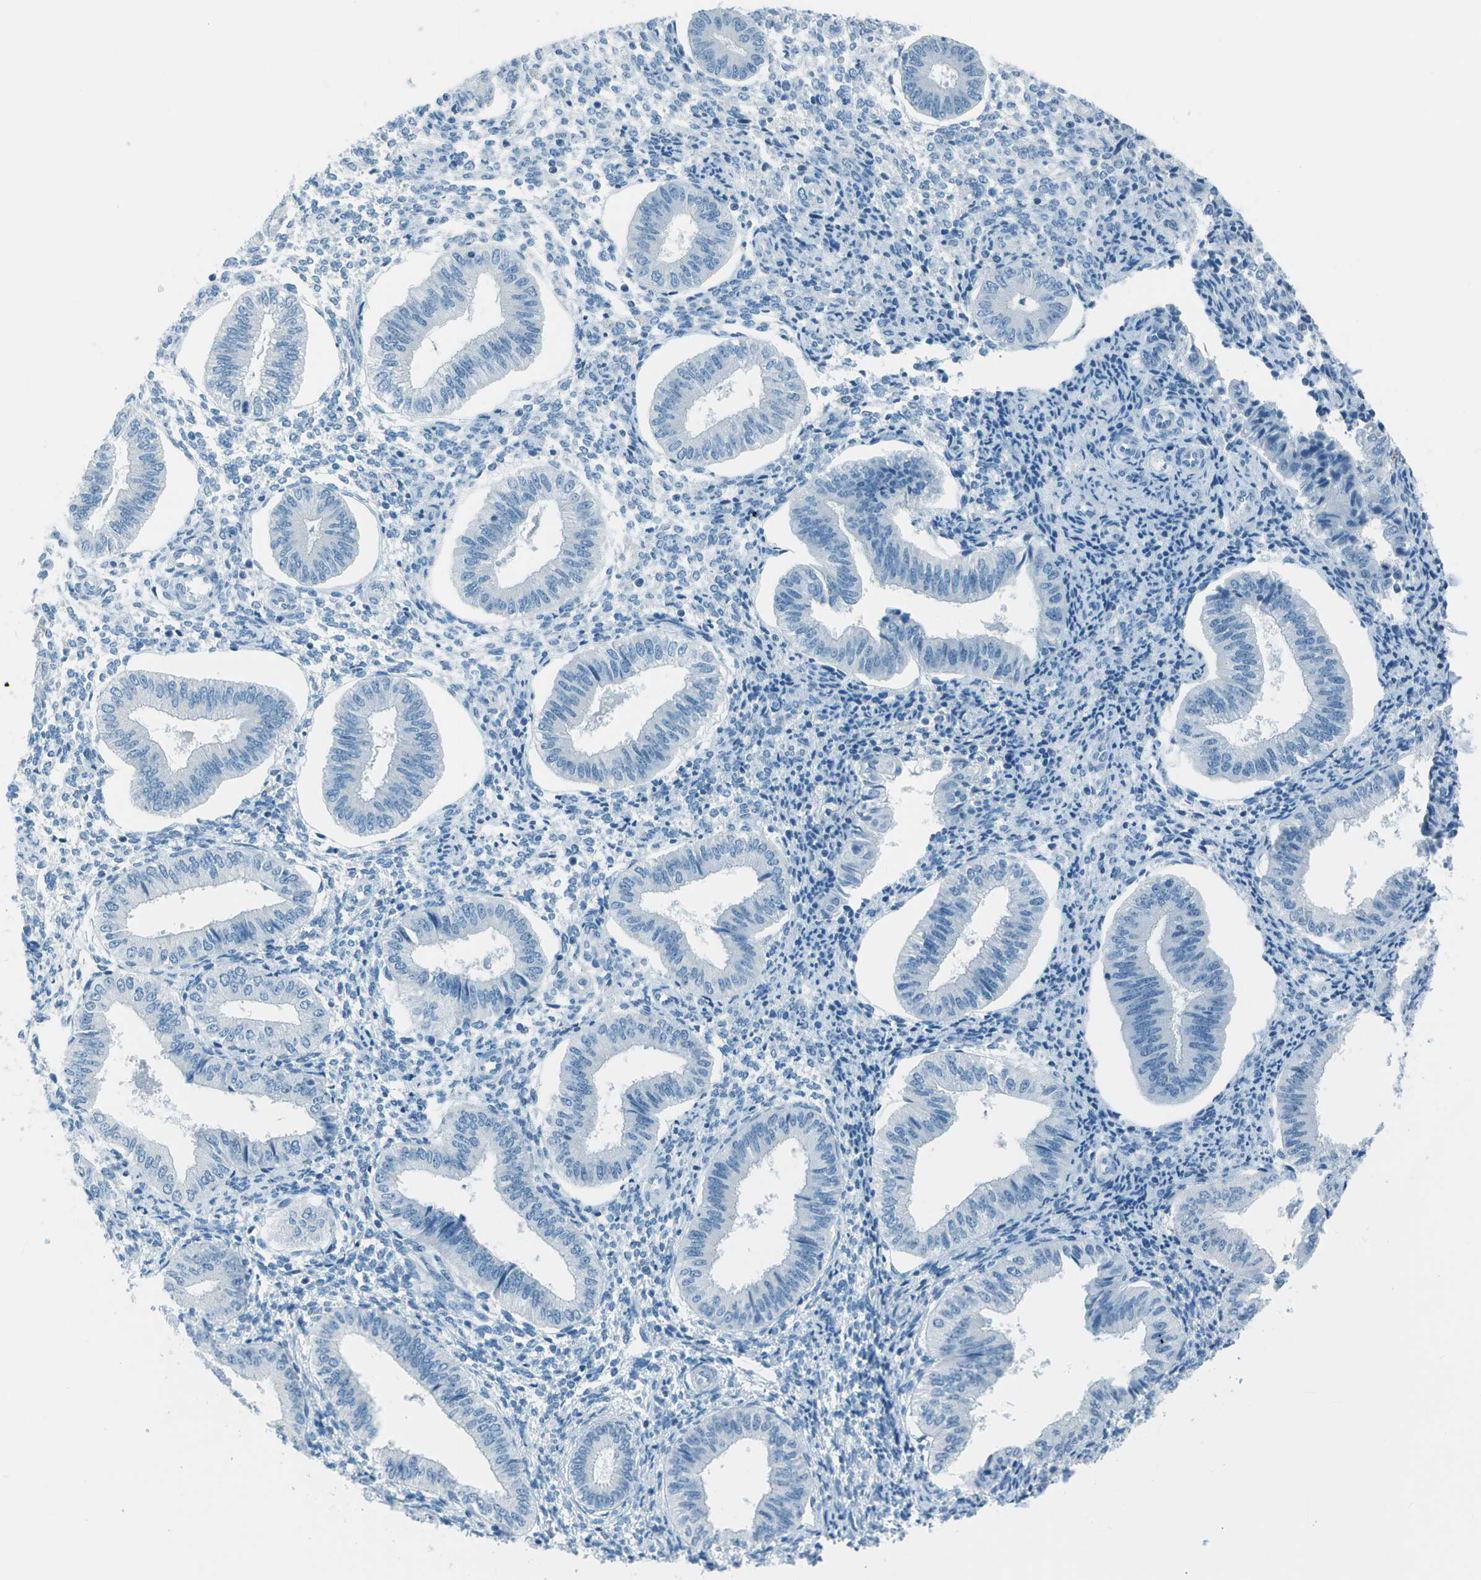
{"staining": {"intensity": "negative", "quantity": "none", "location": "none"}, "tissue": "endometrium", "cell_type": "Cells in endometrial stroma", "image_type": "normal", "snomed": [{"axis": "morphology", "description": "Normal tissue, NOS"}, {"axis": "topography", "description": "Endometrium"}], "caption": "Immunohistochemistry (IHC) image of normal endometrium stained for a protein (brown), which reveals no positivity in cells in endometrial stroma.", "gene": "FGF1", "patient": {"sex": "female", "age": 50}}